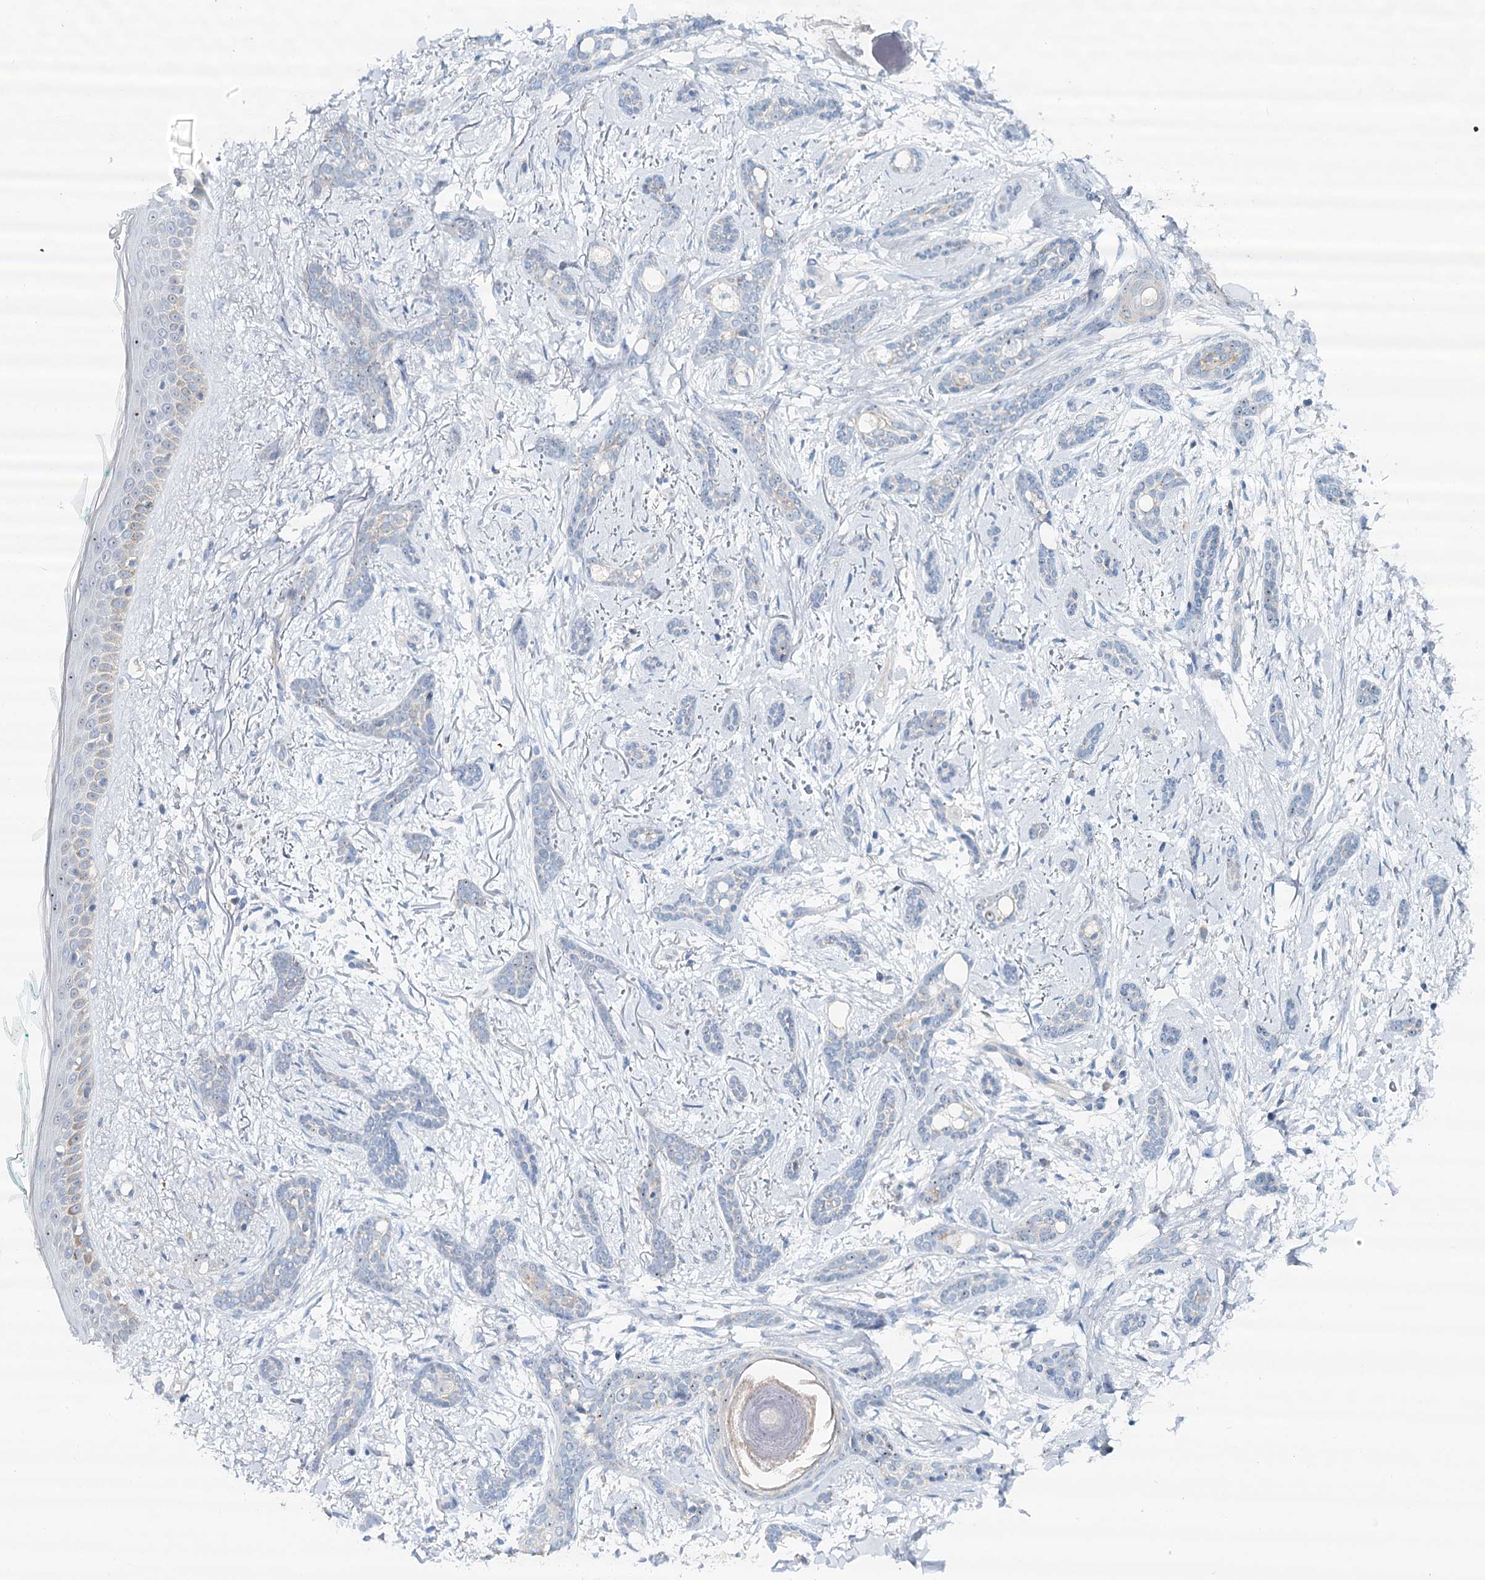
{"staining": {"intensity": "negative", "quantity": "none", "location": "none"}, "tissue": "skin cancer", "cell_type": "Tumor cells", "image_type": "cancer", "snomed": [{"axis": "morphology", "description": "Basal cell carcinoma"}, {"axis": "morphology", "description": "Adnexal tumor, benign"}, {"axis": "topography", "description": "Skin"}], "caption": "DAB immunohistochemical staining of human basal cell carcinoma (skin) demonstrates no significant positivity in tumor cells. (Stains: DAB immunohistochemistry with hematoxylin counter stain, Microscopy: brightfield microscopy at high magnification).", "gene": "RBM43", "patient": {"sex": "female", "age": 42}}